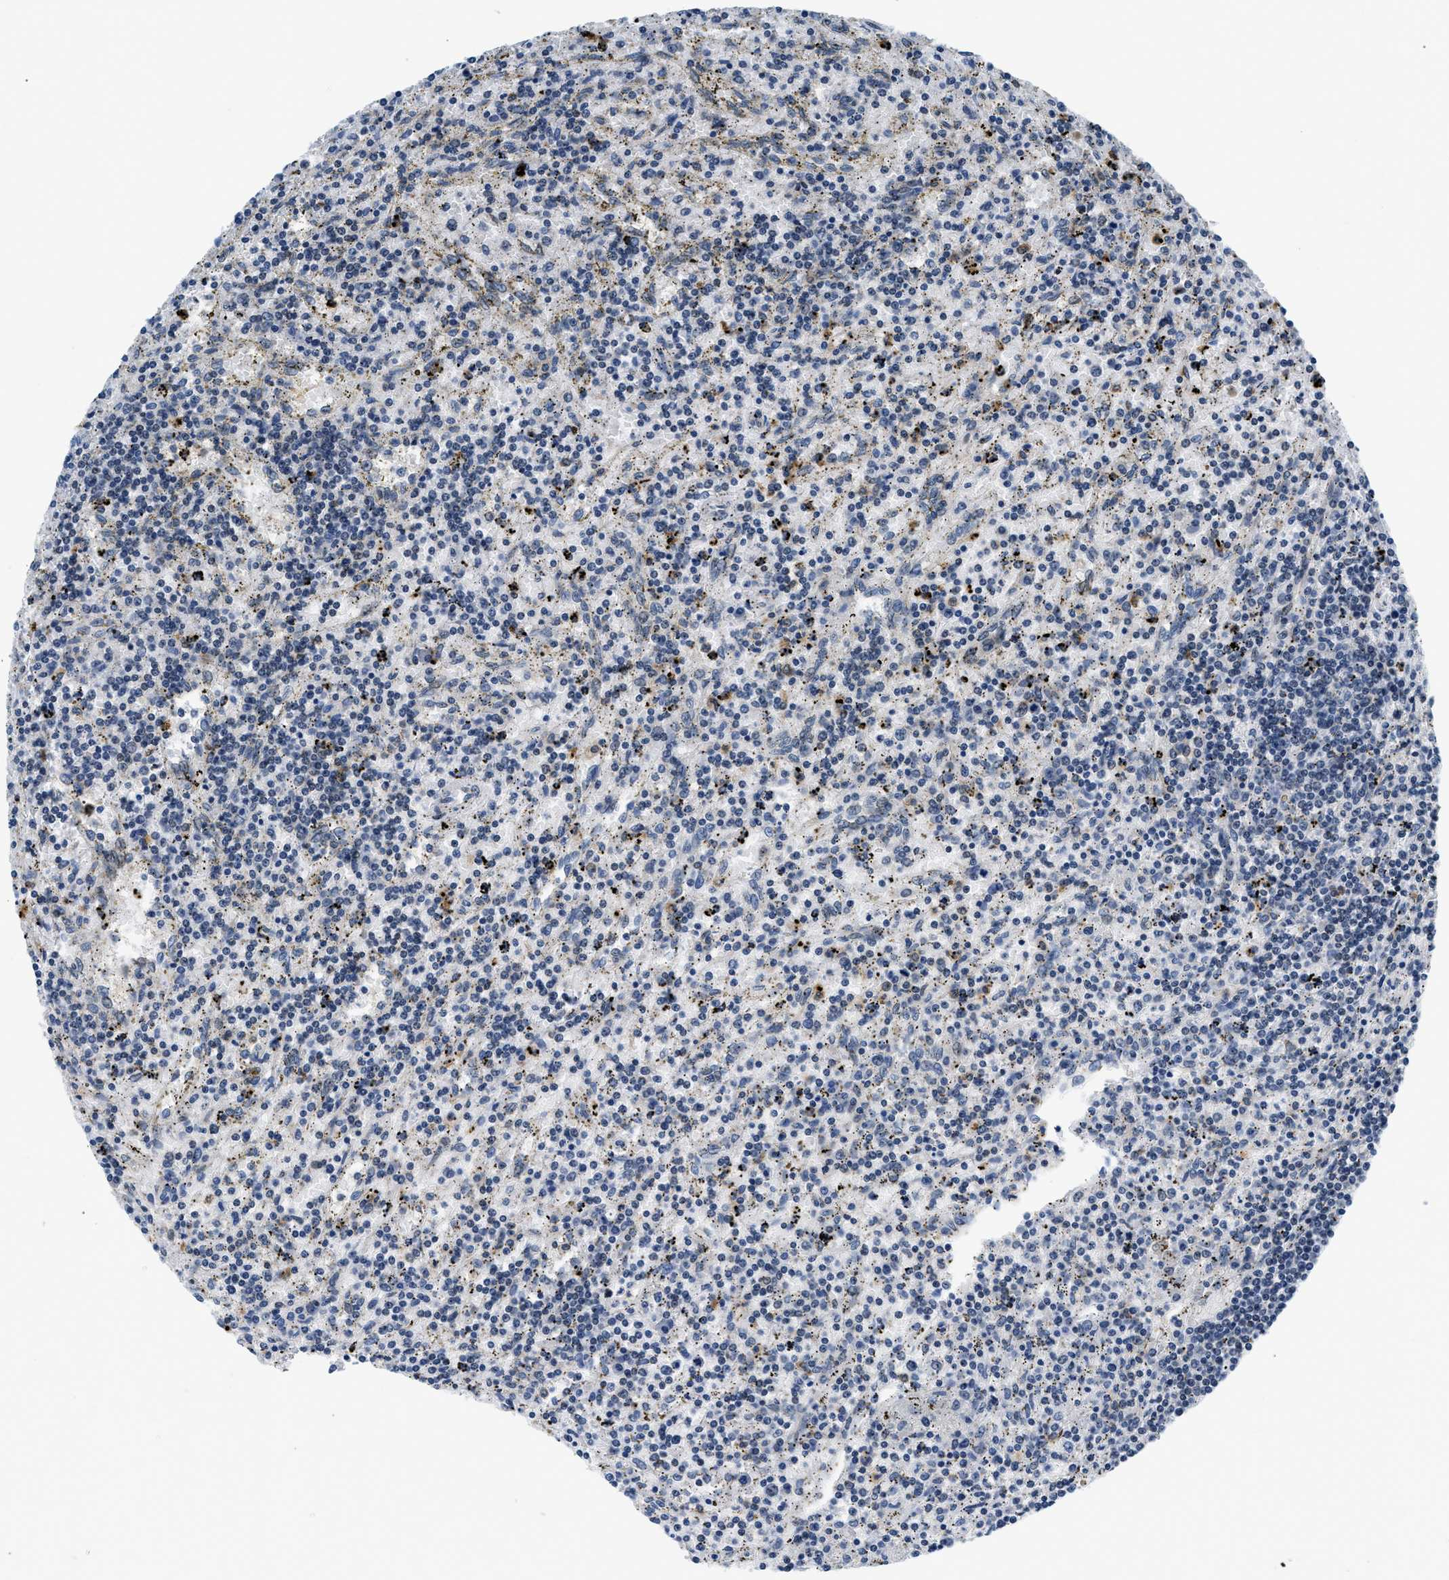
{"staining": {"intensity": "negative", "quantity": "none", "location": "none"}, "tissue": "lymphoma", "cell_type": "Tumor cells", "image_type": "cancer", "snomed": [{"axis": "morphology", "description": "Malignant lymphoma, non-Hodgkin's type, Low grade"}, {"axis": "topography", "description": "Spleen"}], "caption": "Immunohistochemistry micrograph of neoplastic tissue: human malignant lymphoma, non-Hodgkin's type (low-grade) stained with DAB demonstrates no significant protein expression in tumor cells.", "gene": "SMAD4", "patient": {"sex": "male", "age": 76}}